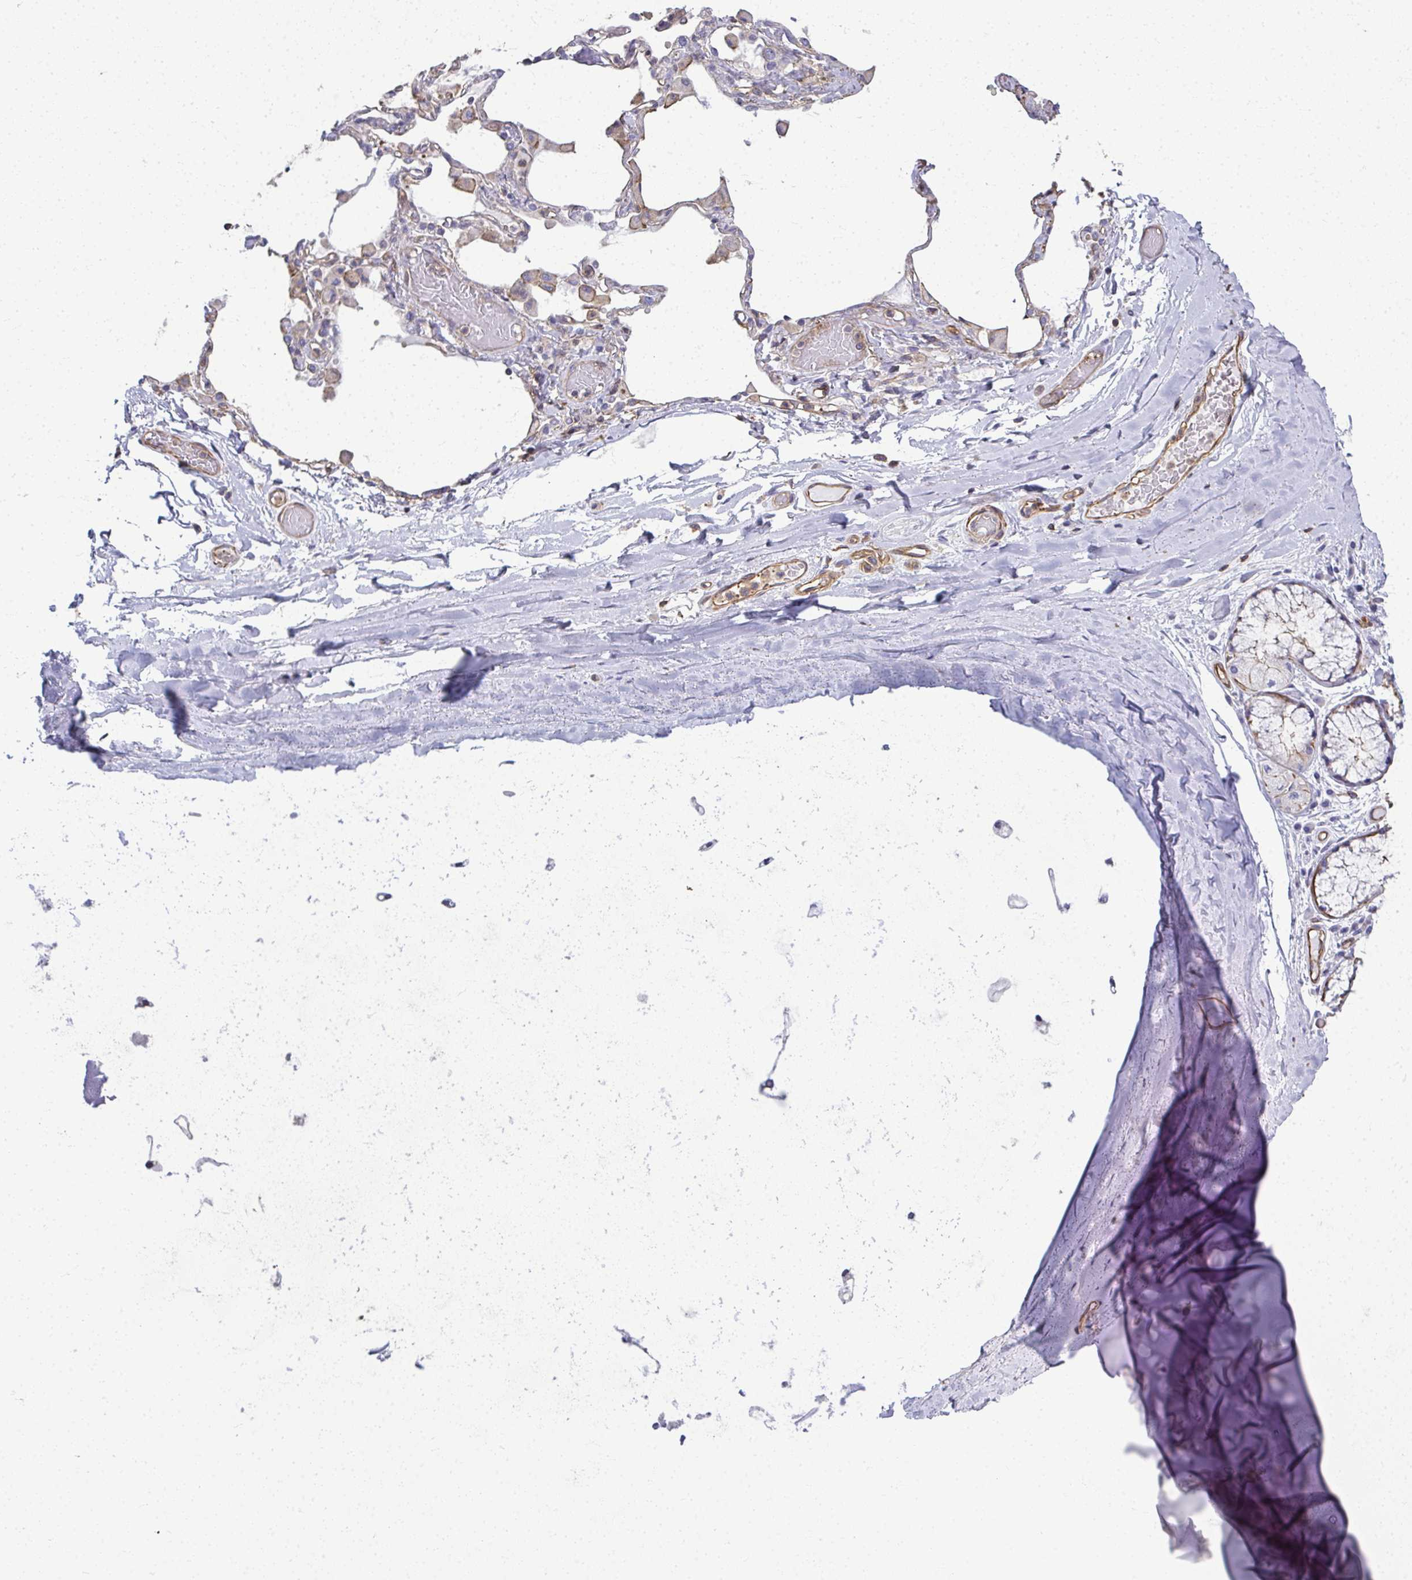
{"staining": {"intensity": "negative", "quantity": "none", "location": "none"}, "tissue": "soft tissue", "cell_type": "Chondrocytes", "image_type": "normal", "snomed": [{"axis": "morphology", "description": "Normal tissue, NOS"}, {"axis": "topography", "description": "Cartilage tissue"}, {"axis": "topography", "description": "Bronchus"}], "caption": "Immunohistochemistry (IHC) histopathology image of benign human soft tissue stained for a protein (brown), which reveals no expression in chondrocytes. (Immunohistochemistry (IHC), brightfield microscopy, high magnification).", "gene": "MYL1", "patient": {"sex": "male", "age": 64}}